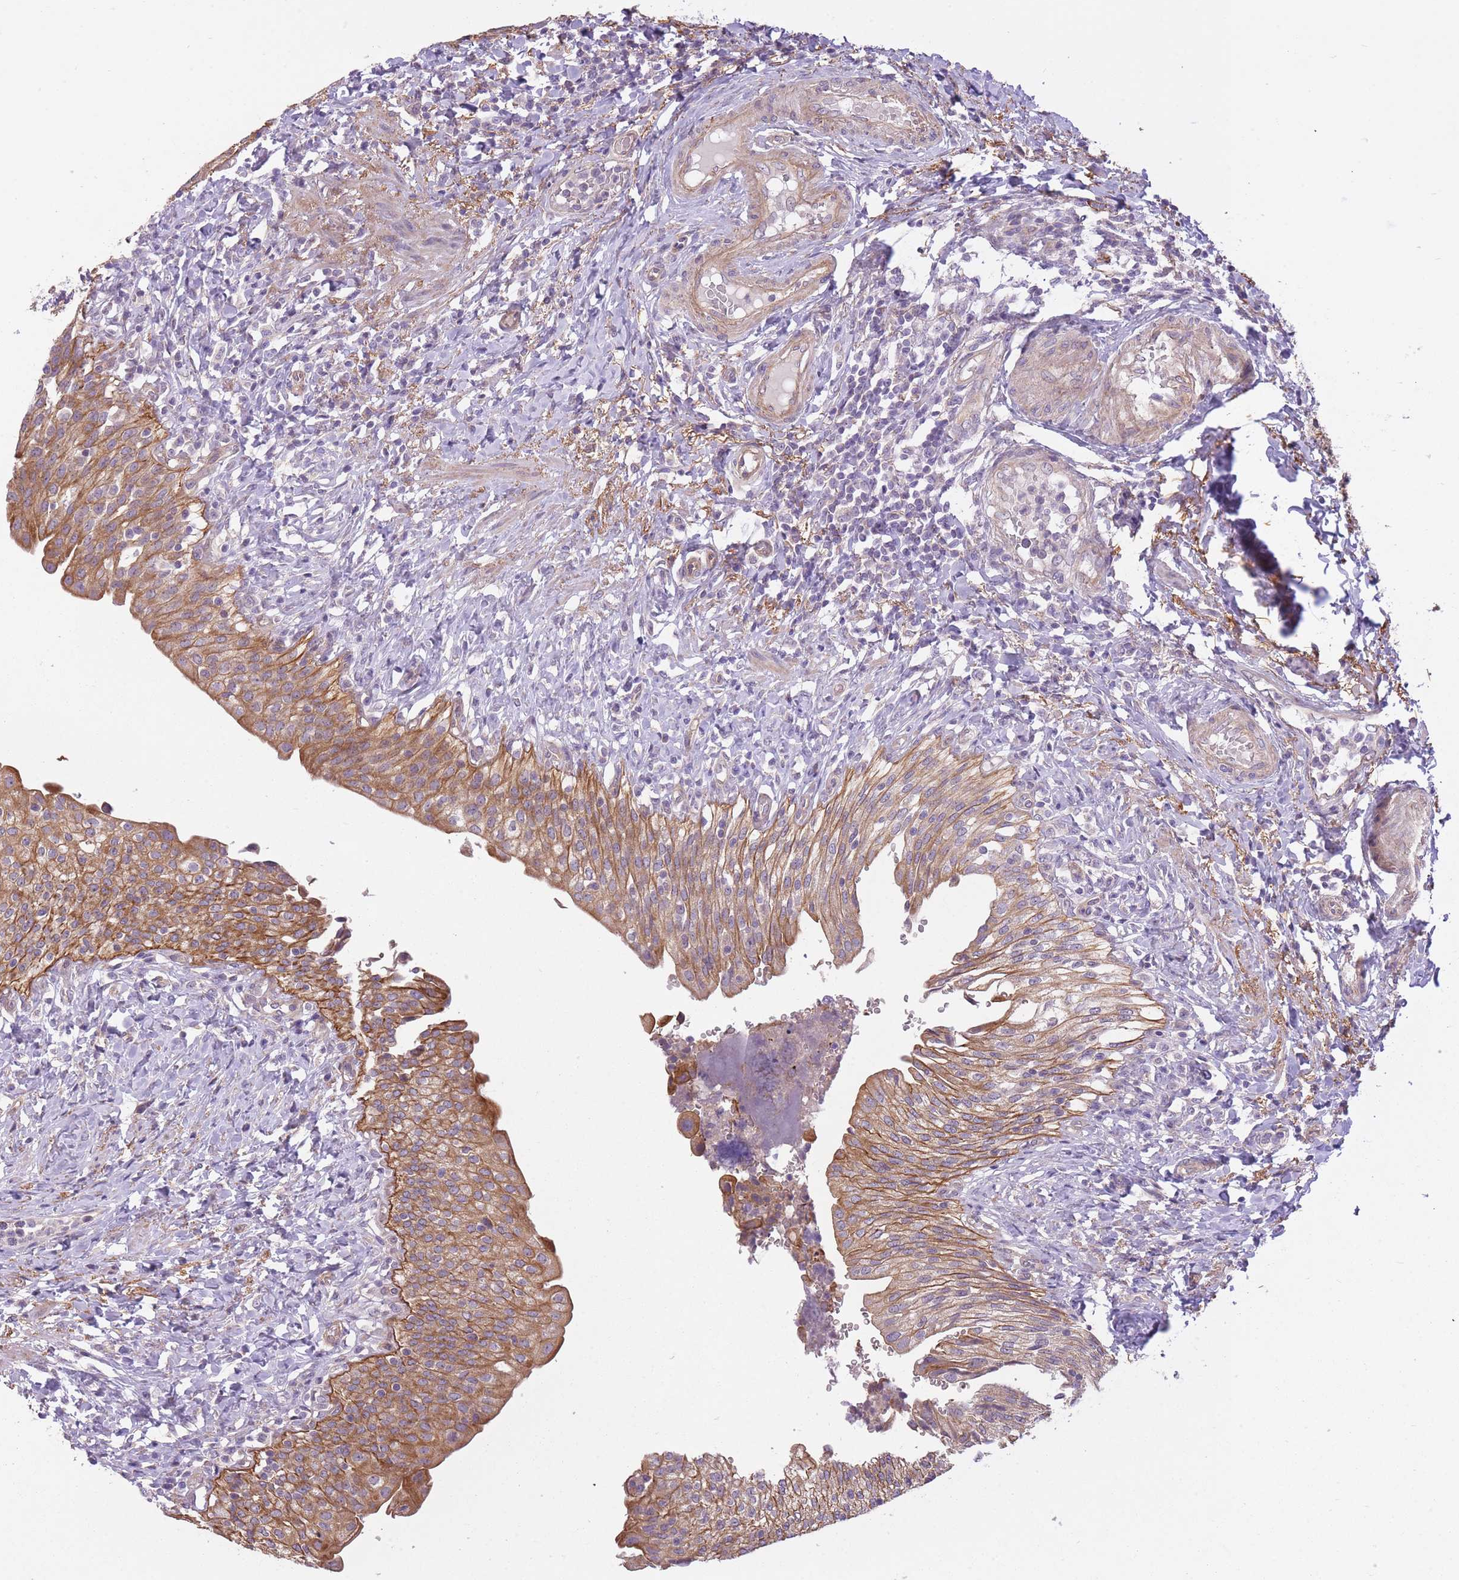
{"staining": {"intensity": "moderate", "quantity": ">75%", "location": "cytoplasmic/membranous"}, "tissue": "urinary bladder", "cell_type": "Urothelial cells", "image_type": "normal", "snomed": [{"axis": "morphology", "description": "Normal tissue, NOS"}, {"axis": "morphology", "description": "Inflammation, NOS"}, {"axis": "topography", "description": "Urinary bladder"}], "caption": "Urinary bladder stained with immunohistochemistry (IHC) demonstrates moderate cytoplasmic/membranous expression in approximately >75% of urothelial cells.", "gene": "REV1", "patient": {"sex": "male", "age": 64}}